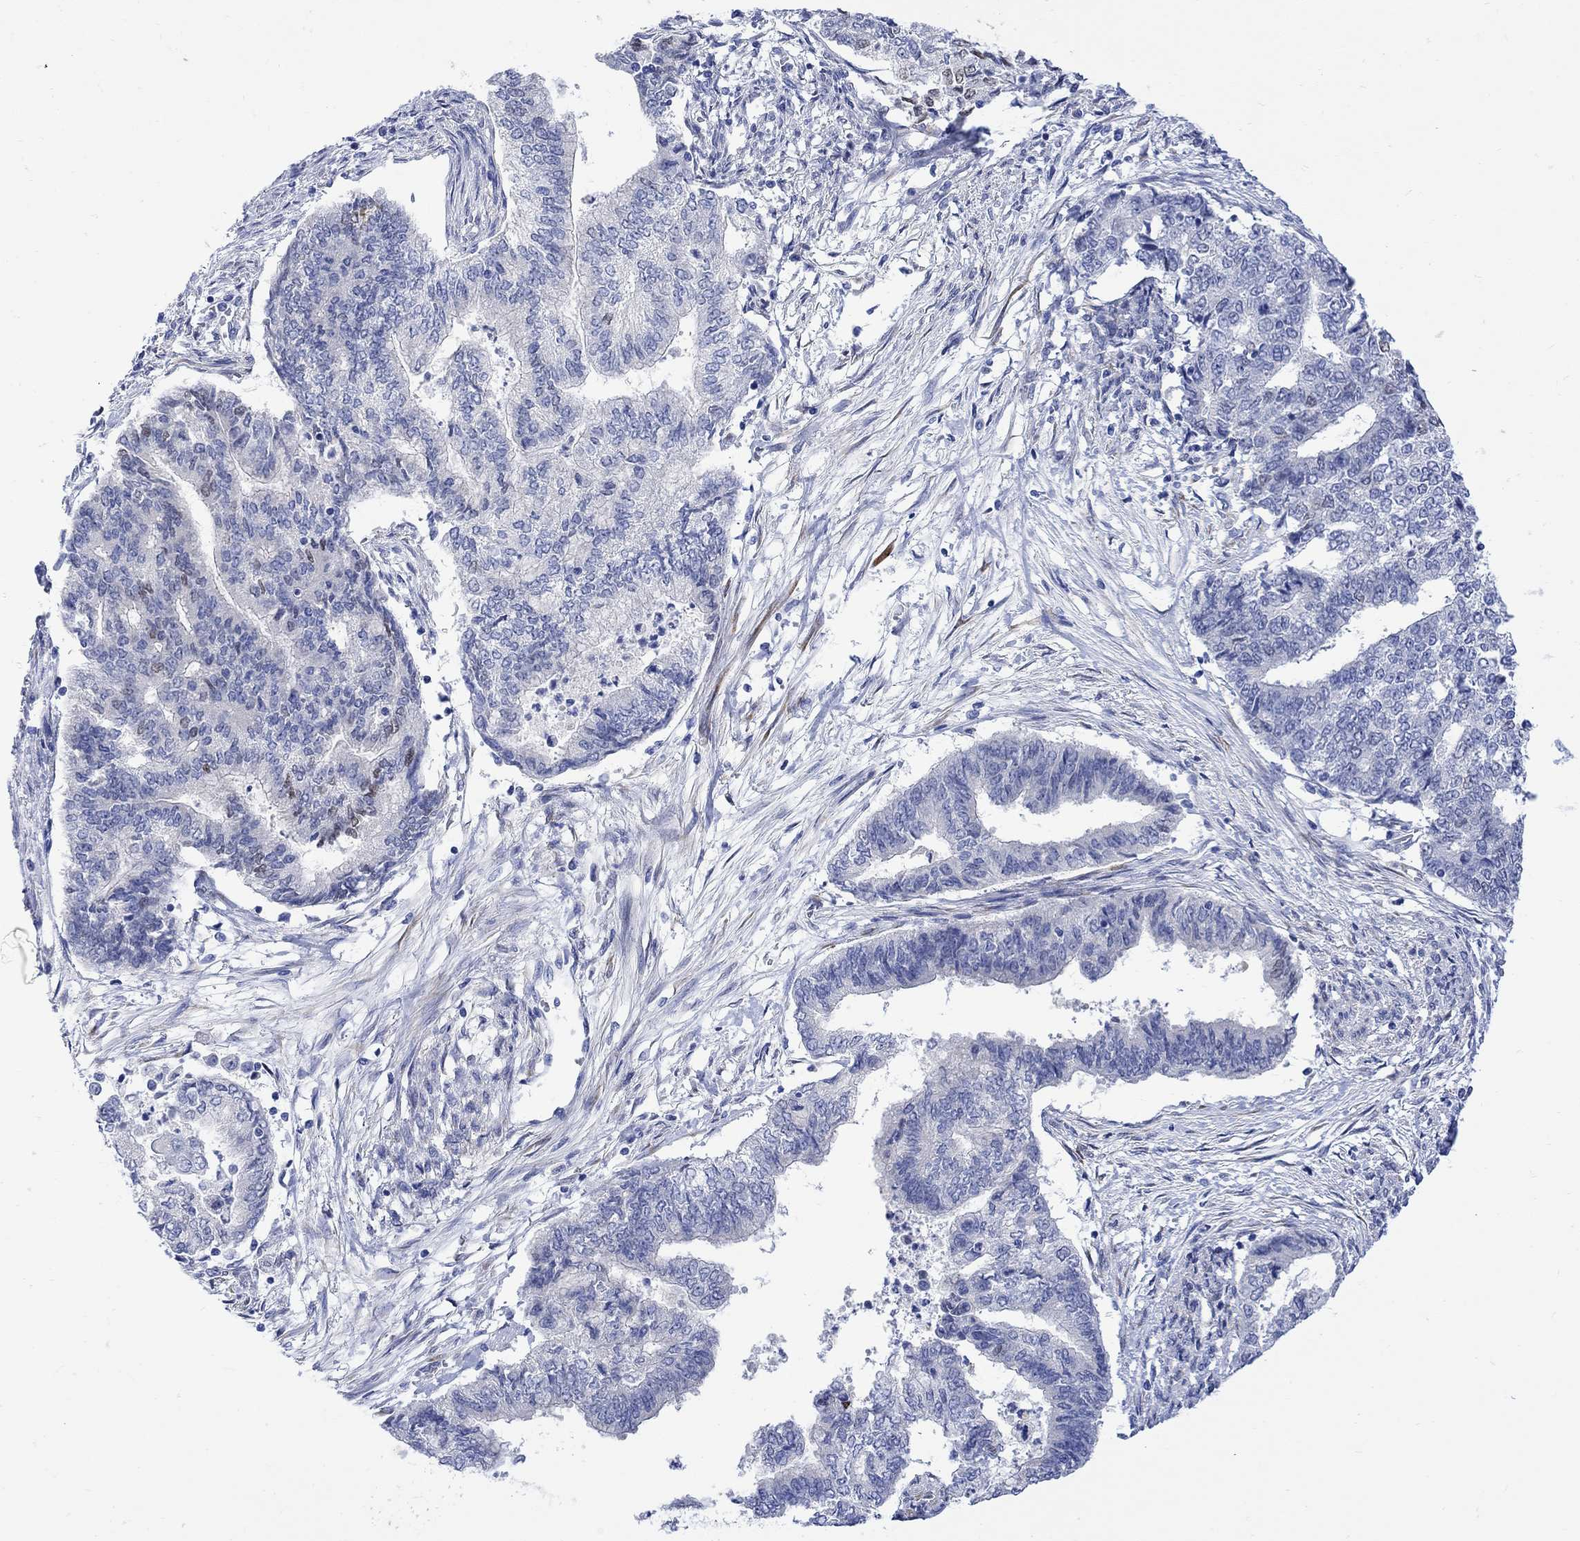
{"staining": {"intensity": "negative", "quantity": "none", "location": "none"}, "tissue": "endometrial cancer", "cell_type": "Tumor cells", "image_type": "cancer", "snomed": [{"axis": "morphology", "description": "Adenocarcinoma, NOS"}, {"axis": "topography", "description": "Endometrium"}], "caption": "High magnification brightfield microscopy of adenocarcinoma (endometrial) stained with DAB (brown) and counterstained with hematoxylin (blue): tumor cells show no significant positivity.", "gene": "MYL1", "patient": {"sex": "female", "age": 65}}